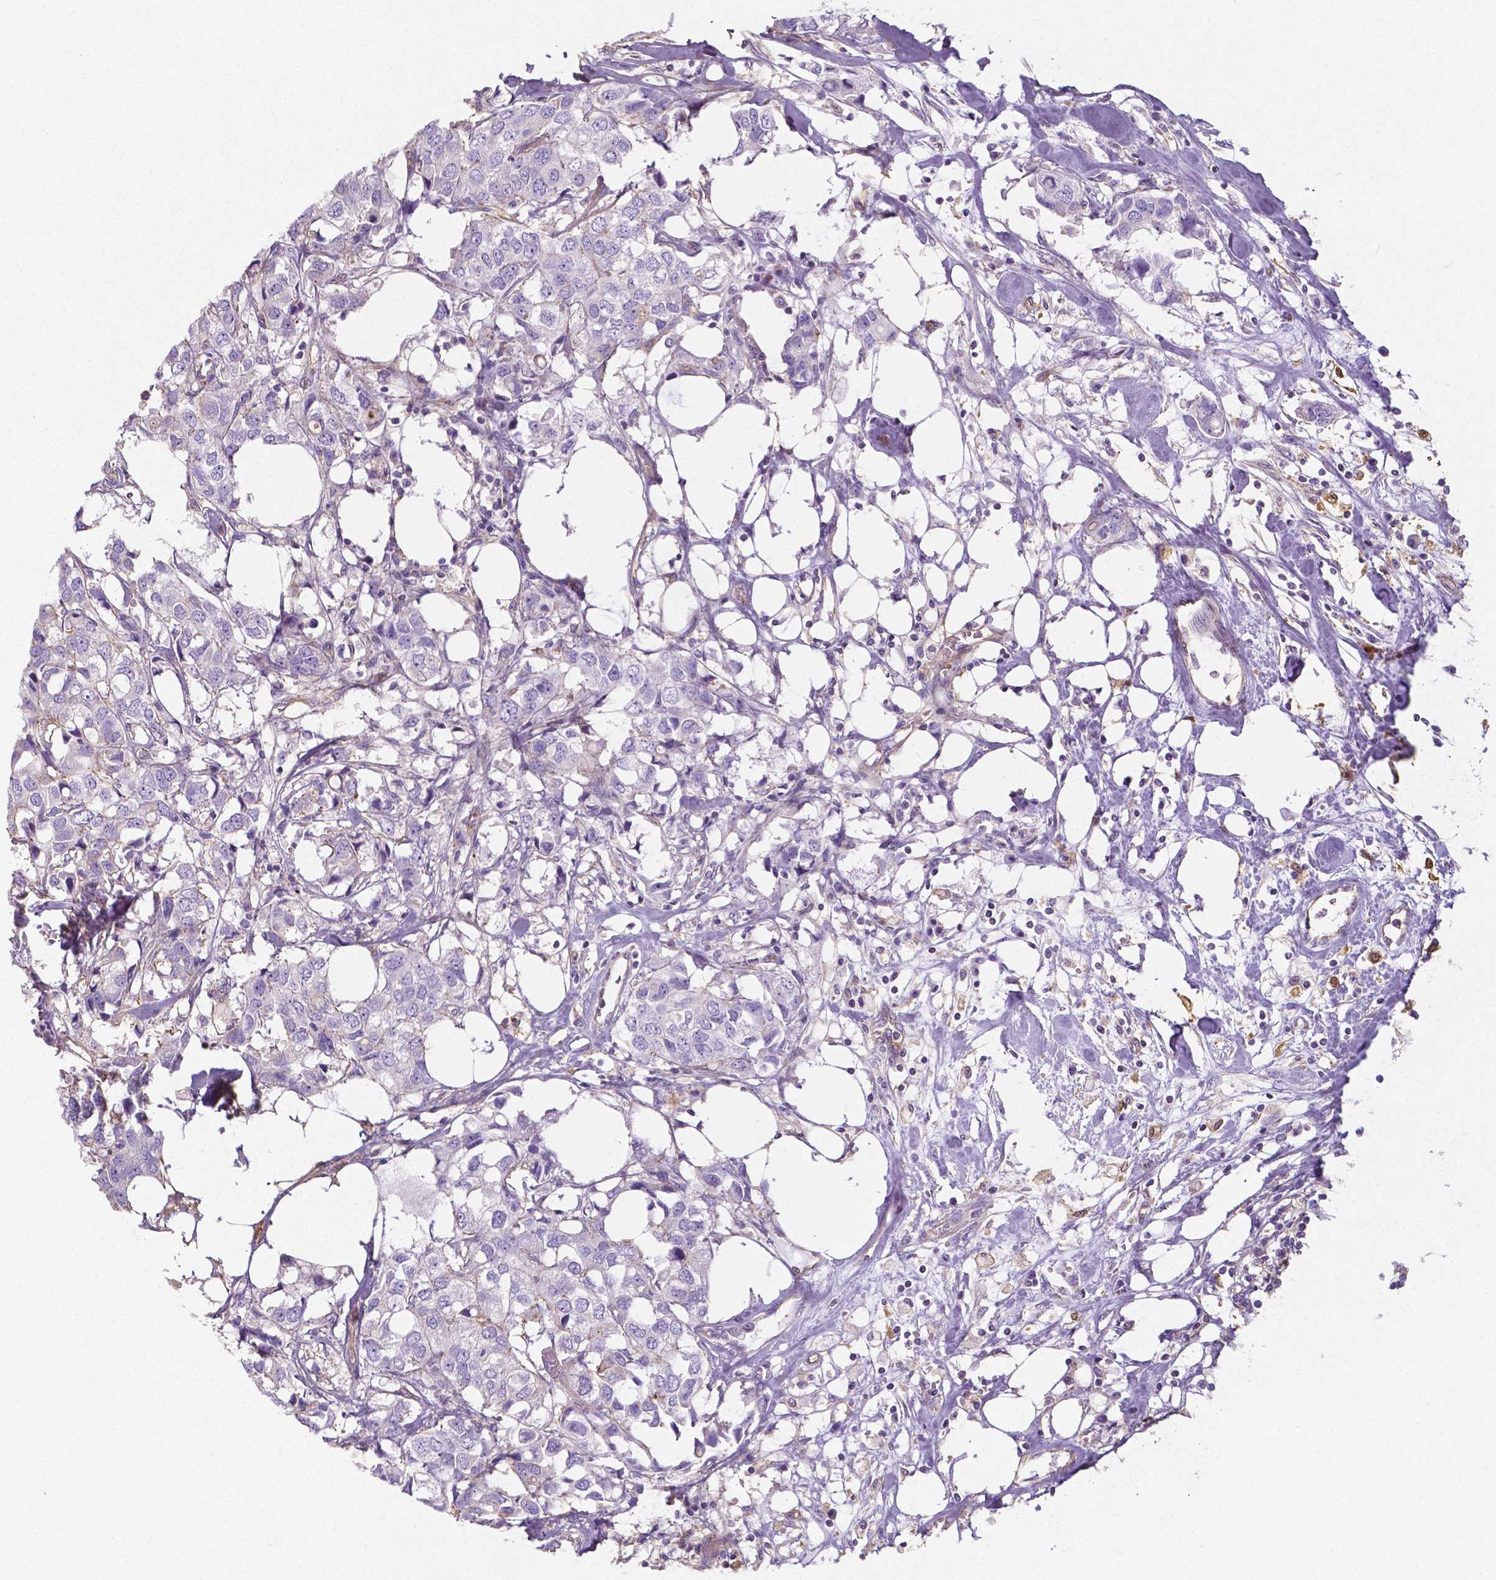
{"staining": {"intensity": "negative", "quantity": "none", "location": "none"}, "tissue": "breast cancer", "cell_type": "Tumor cells", "image_type": "cancer", "snomed": [{"axis": "morphology", "description": "Duct carcinoma"}, {"axis": "topography", "description": "Breast"}], "caption": "High magnification brightfield microscopy of breast cancer stained with DAB (3,3'-diaminobenzidine) (brown) and counterstained with hematoxylin (blue): tumor cells show no significant expression.", "gene": "CRMP1", "patient": {"sex": "female", "age": 80}}